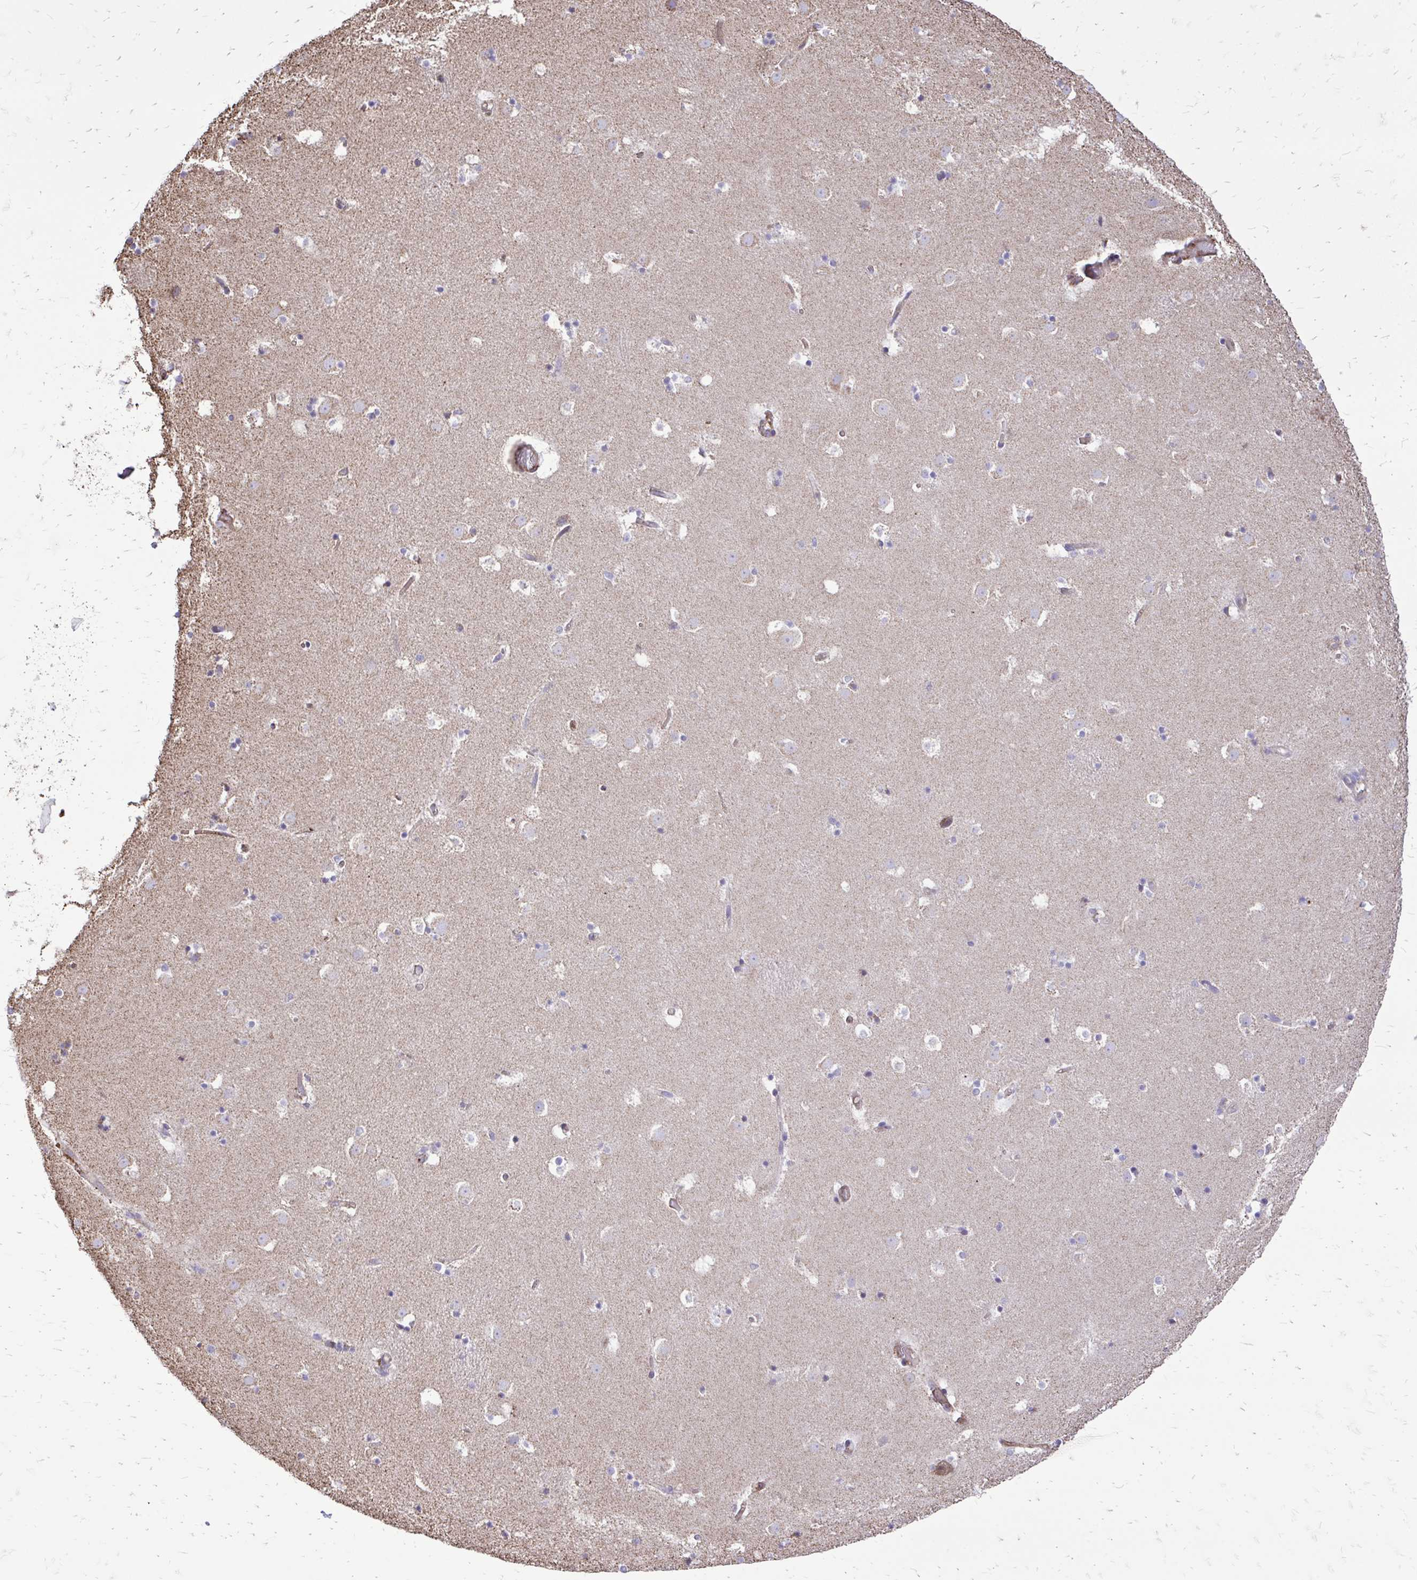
{"staining": {"intensity": "negative", "quantity": "none", "location": "none"}, "tissue": "caudate", "cell_type": "Glial cells", "image_type": "normal", "snomed": [{"axis": "morphology", "description": "Normal tissue, NOS"}, {"axis": "topography", "description": "Lateral ventricle wall"}], "caption": "The histopathology image reveals no significant staining in glial cells of caudate. (DAB (3,3'-diaminobenzidine) immunohistochemistry (IHC) with hematoxylin counter stain).", "gene": "ATP13A2", "patient": {"sex": "male", "age": 37}}